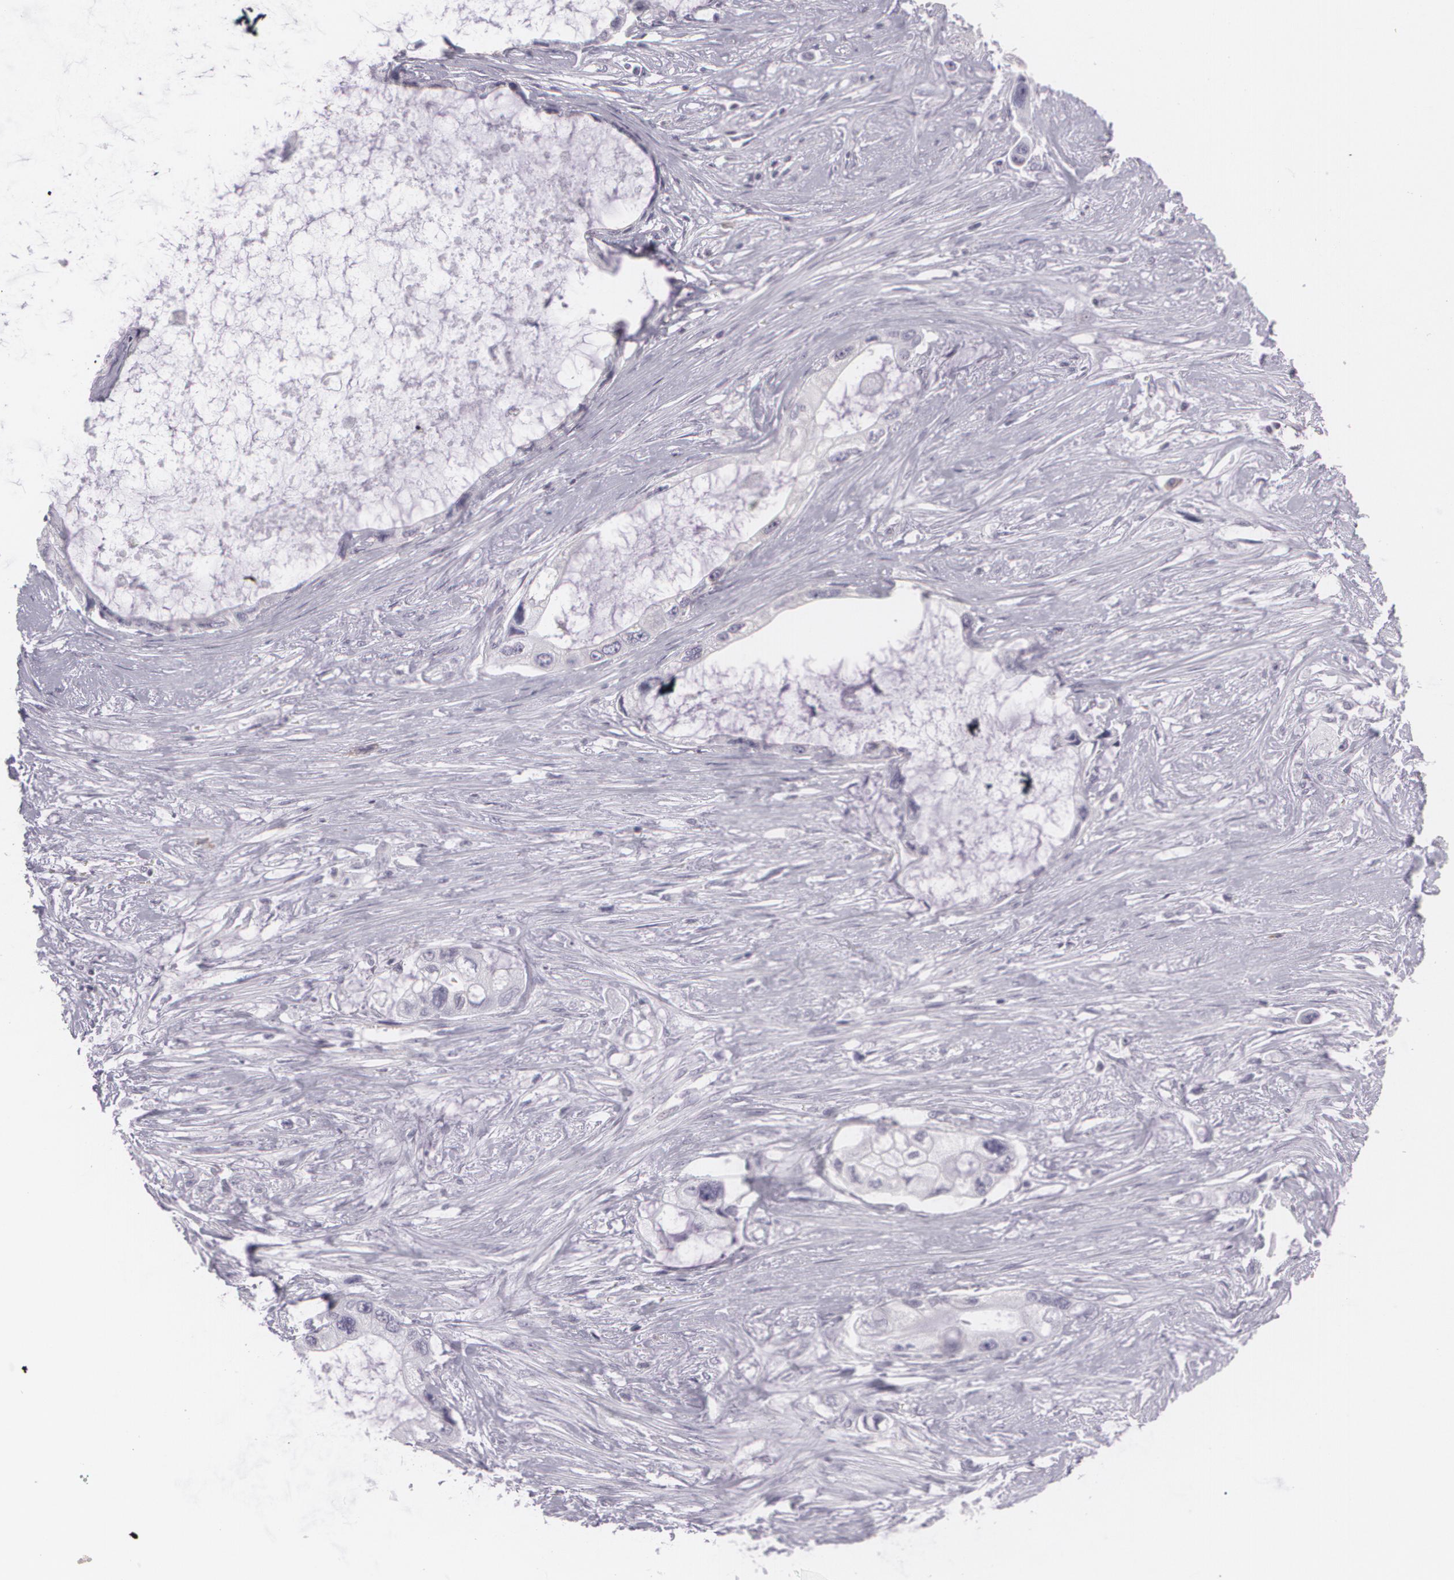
{"staining": {"intensity": "negative", "quantity": "none", "location": "none"}, "tissue": "pancreatic cancer", "cell_type": "Tumor cells", "image_type": "cancer", "snomed": [{"axis": "morphology", "description": "Adenocarcinoma, NOS"}, {"axis": "topography", "description": "Pancreas"}, {"axis": "topography", "description": "Stomach, upper"}], "caption": "The immunohistochemistry (IHC) micrograph has no significant positivity in tumor cells of pancreatic cancer tissue.", "gene": "MAP2", "patient": {"sex": "male", "age": 77}}